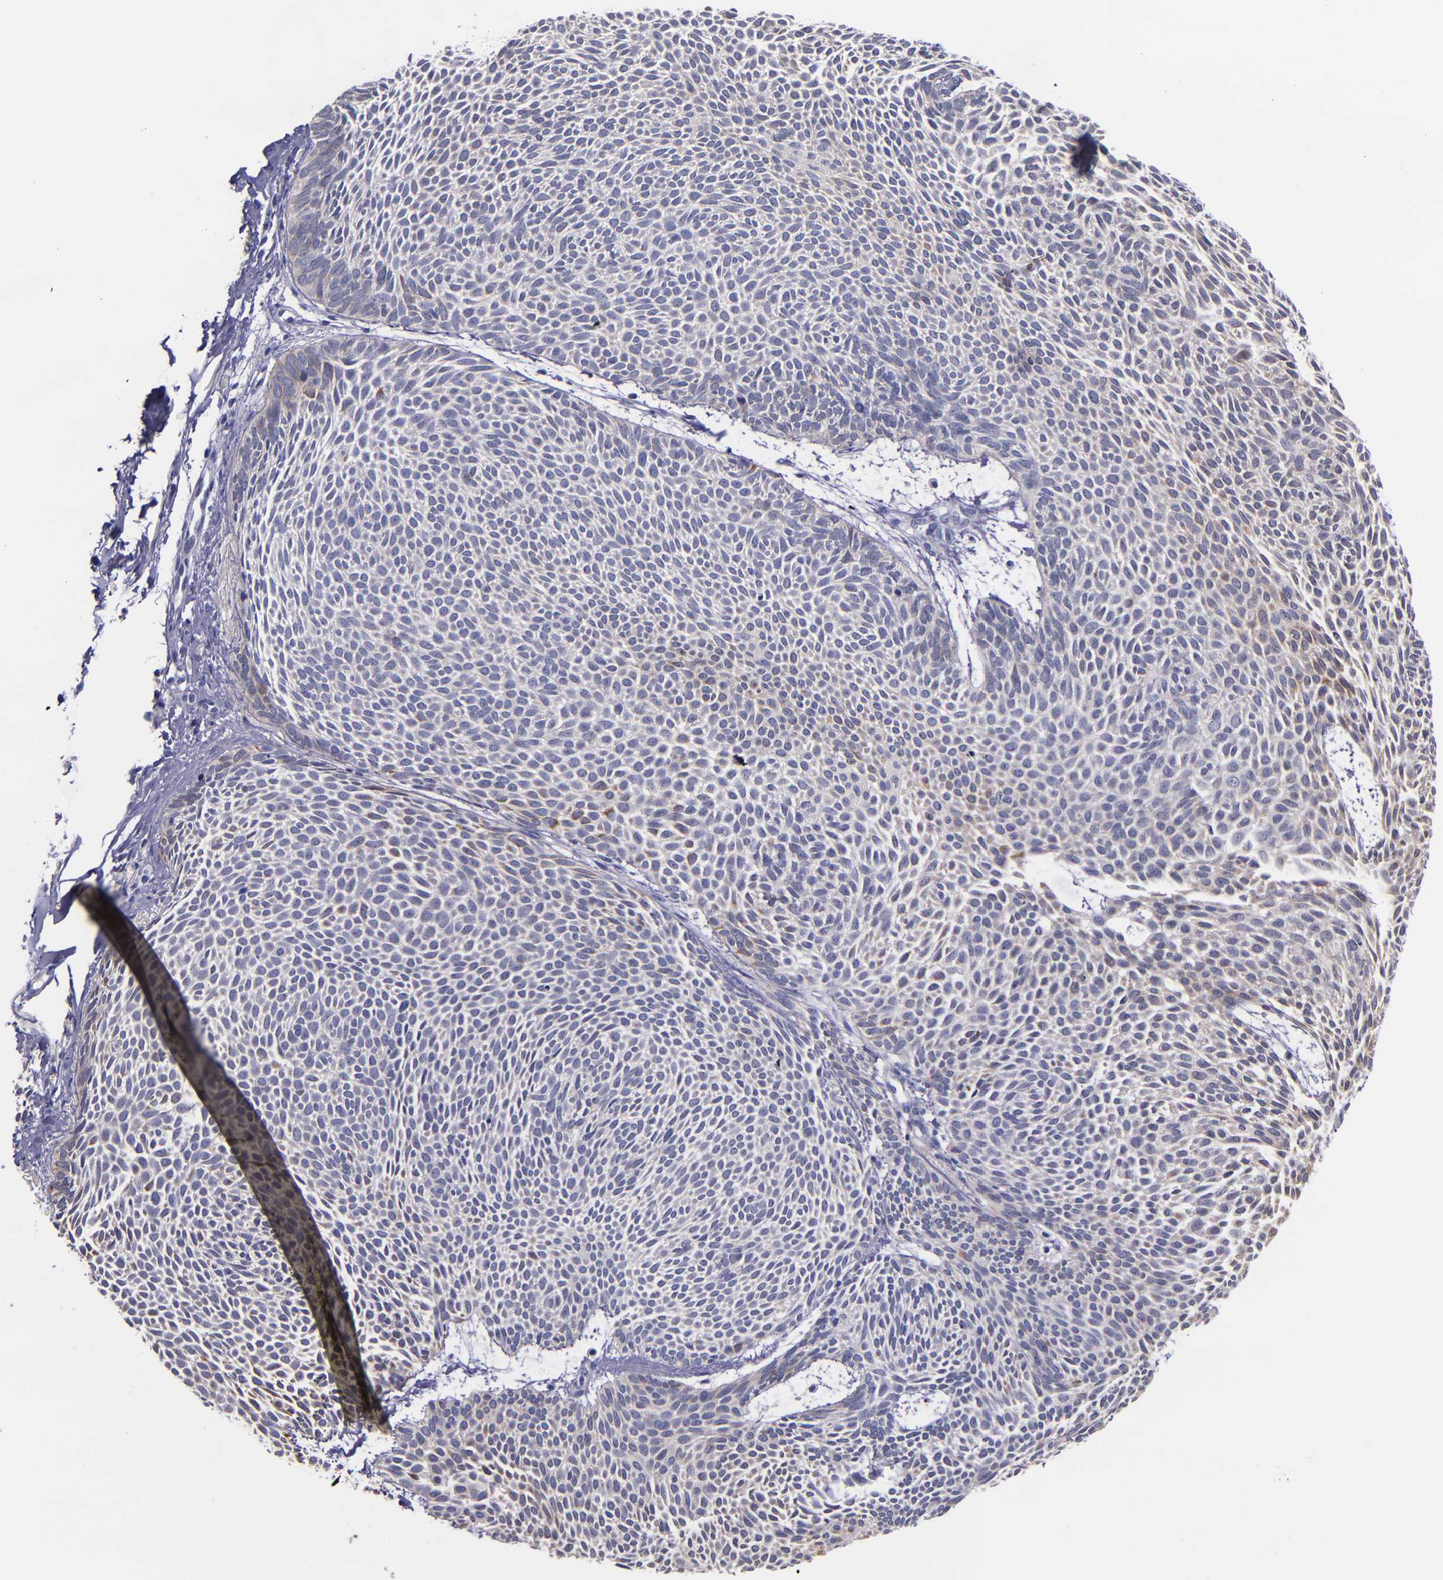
{"staining": {"intensity": "negative", "quantity": "none", "location": "none"}, "tissue": "skin cancer", "cell_type": "Tumor cells", "image_type": "cancer", "snomed": [{"axis": "morphology", "description": "Basal cell carcinoma"}, {"axis": "topography", "description": "Skin"}], "caption": "The histopathology image displays no staining of tumor cells in skin cancer (basal cell carcinoma). (IHC, brightfield microscopy, high magnification).", "gene": "RBP4", "patient": {"sex": "male", "age": 84}}